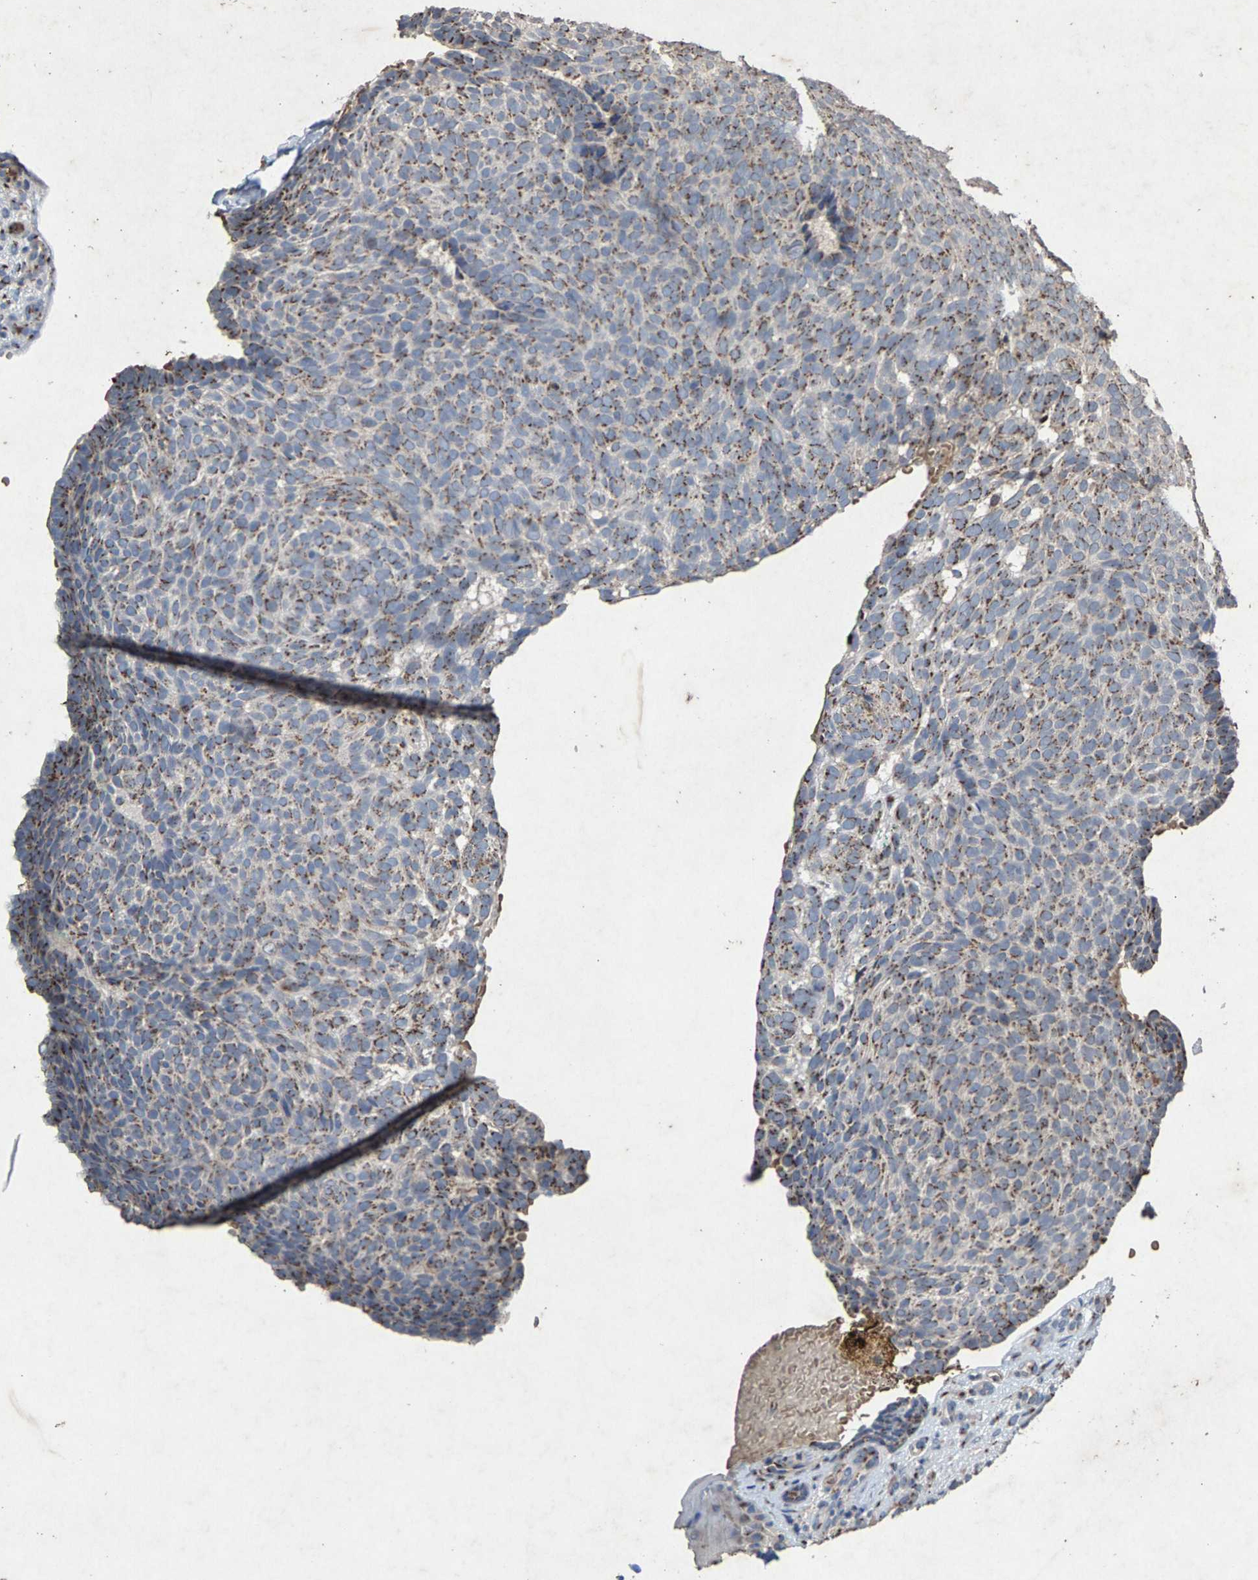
{"staining": {"intensity": "moderate", "quantity": ">75%", "location": "cytoplasmic/membranous"}, "tissue": "skin cancer", "cell_type": "Tumor cells", "image_type": "cancer", "snomed": [{"axis": "morphology", "description": "Basal cell carcinoma"}, {"axis": "topography", "description": "Skin"}], "caption": "Protein expression by immunohistochemistry (IHC) exhibits moderate cytoplasmic/membranous positivity in approximately >75% of tumor cells in skin cancer (basal cell carcinoma). The staining is performed using DAB brown chromogen to label protein expression. The nuclei are counter-stained blue using hematoxylin.", "gene": "MAN2A1", "patient": {"sex": "male", "age": 61}}